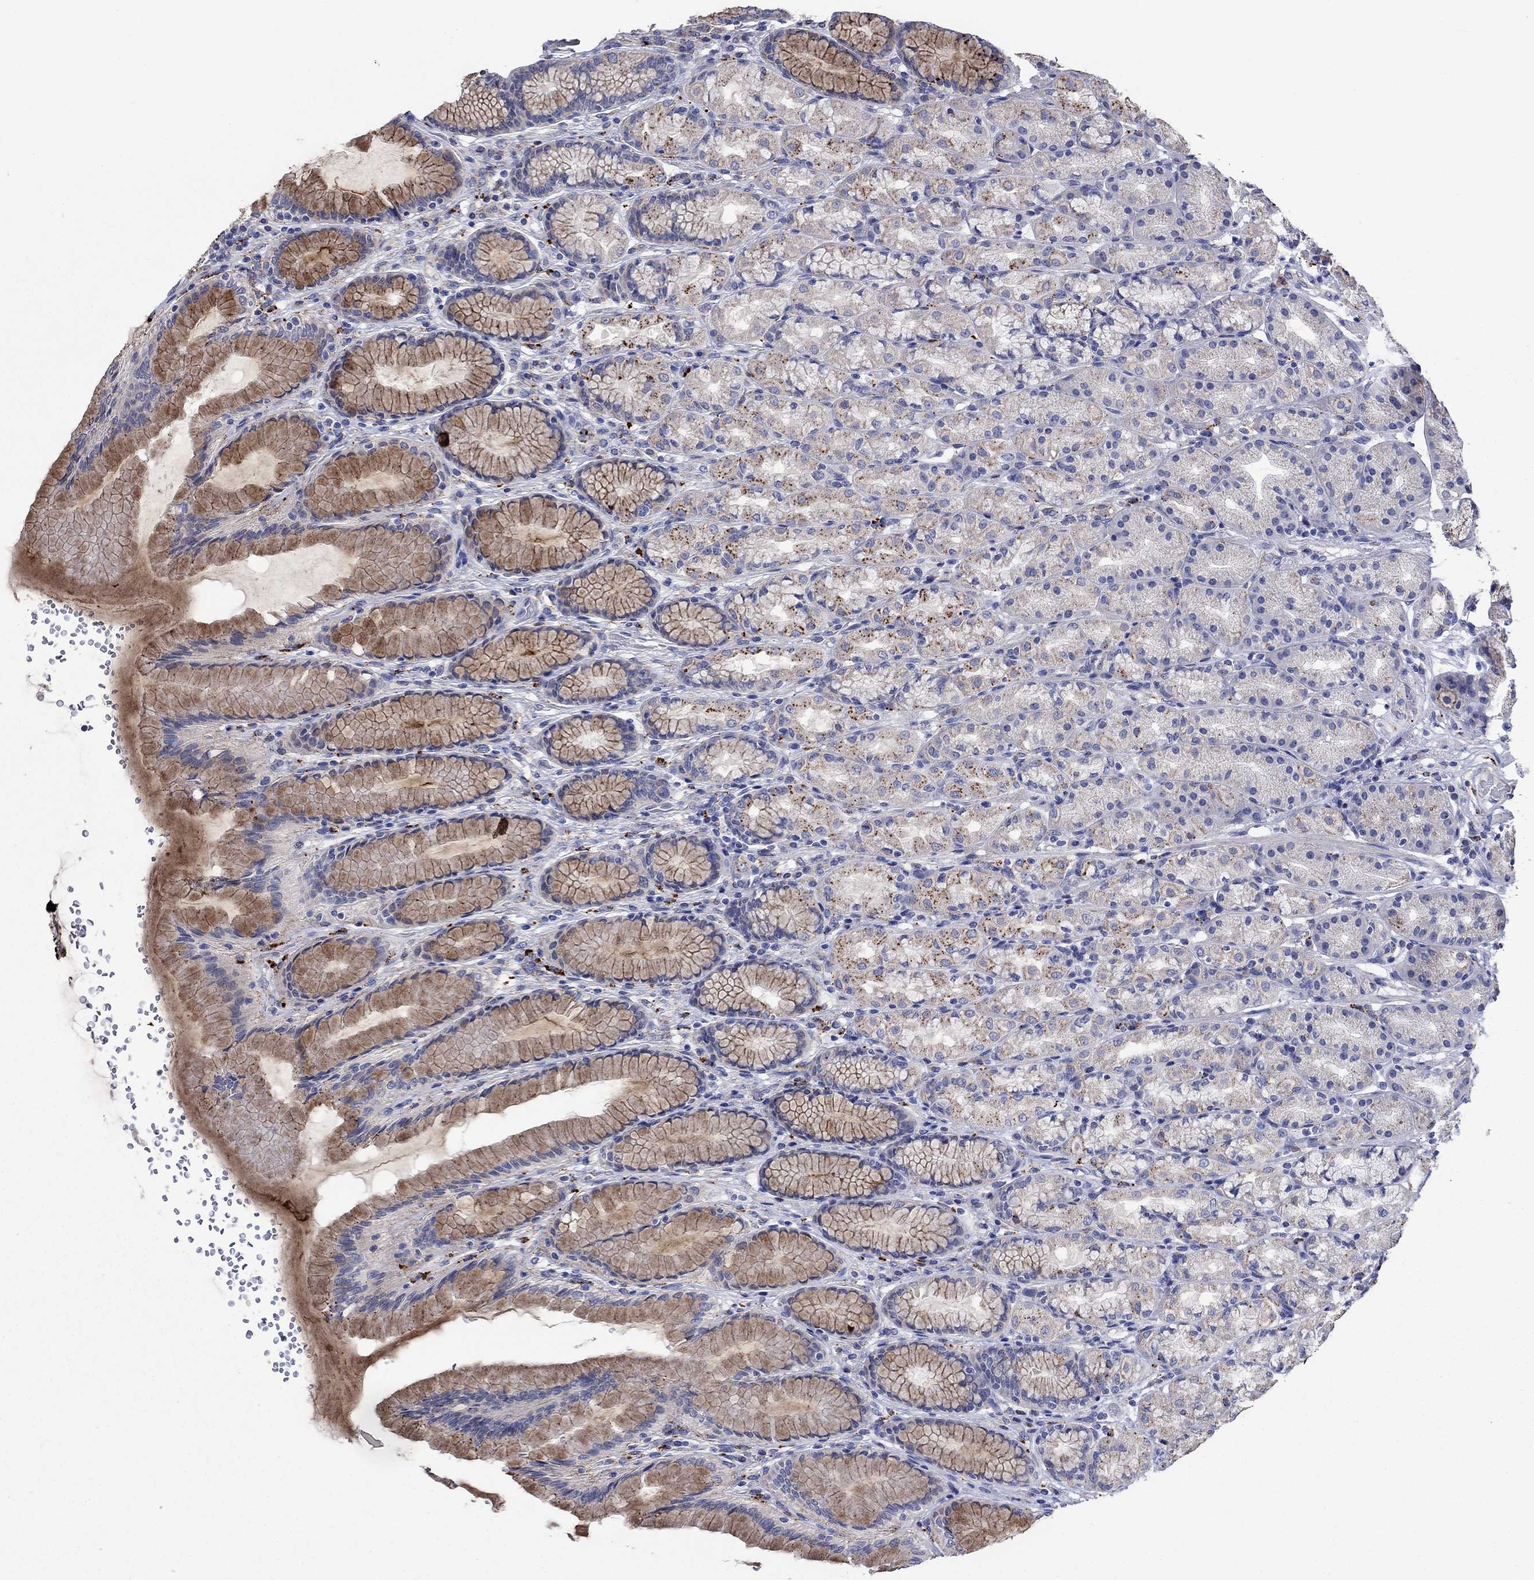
{"staining": {"intensity": "strong", "quantity": "25%-75%", "location": "cytoplasmic/membranous"}, "tissue": "stomach", "cell_type": "Glandular cells", "image_type": "normal", "snomed": [{"axis": "morphology", "description": "Normal tissue, NOS"}, {"axis": "morphology", "description": "Adenocarcinoma, NOS"}, {"axis": "topography", "description": "Stomach"}], "caption": "Stomach stained with DAB (3,3'-diaminobenzidine) immunohistochemistry shows high levels of strong cytoplasmic/membranous staining in approximately 25%-75% of glandular cells.", "gene": "CTSB", "patient": {"sex": "female", "age": 79}}